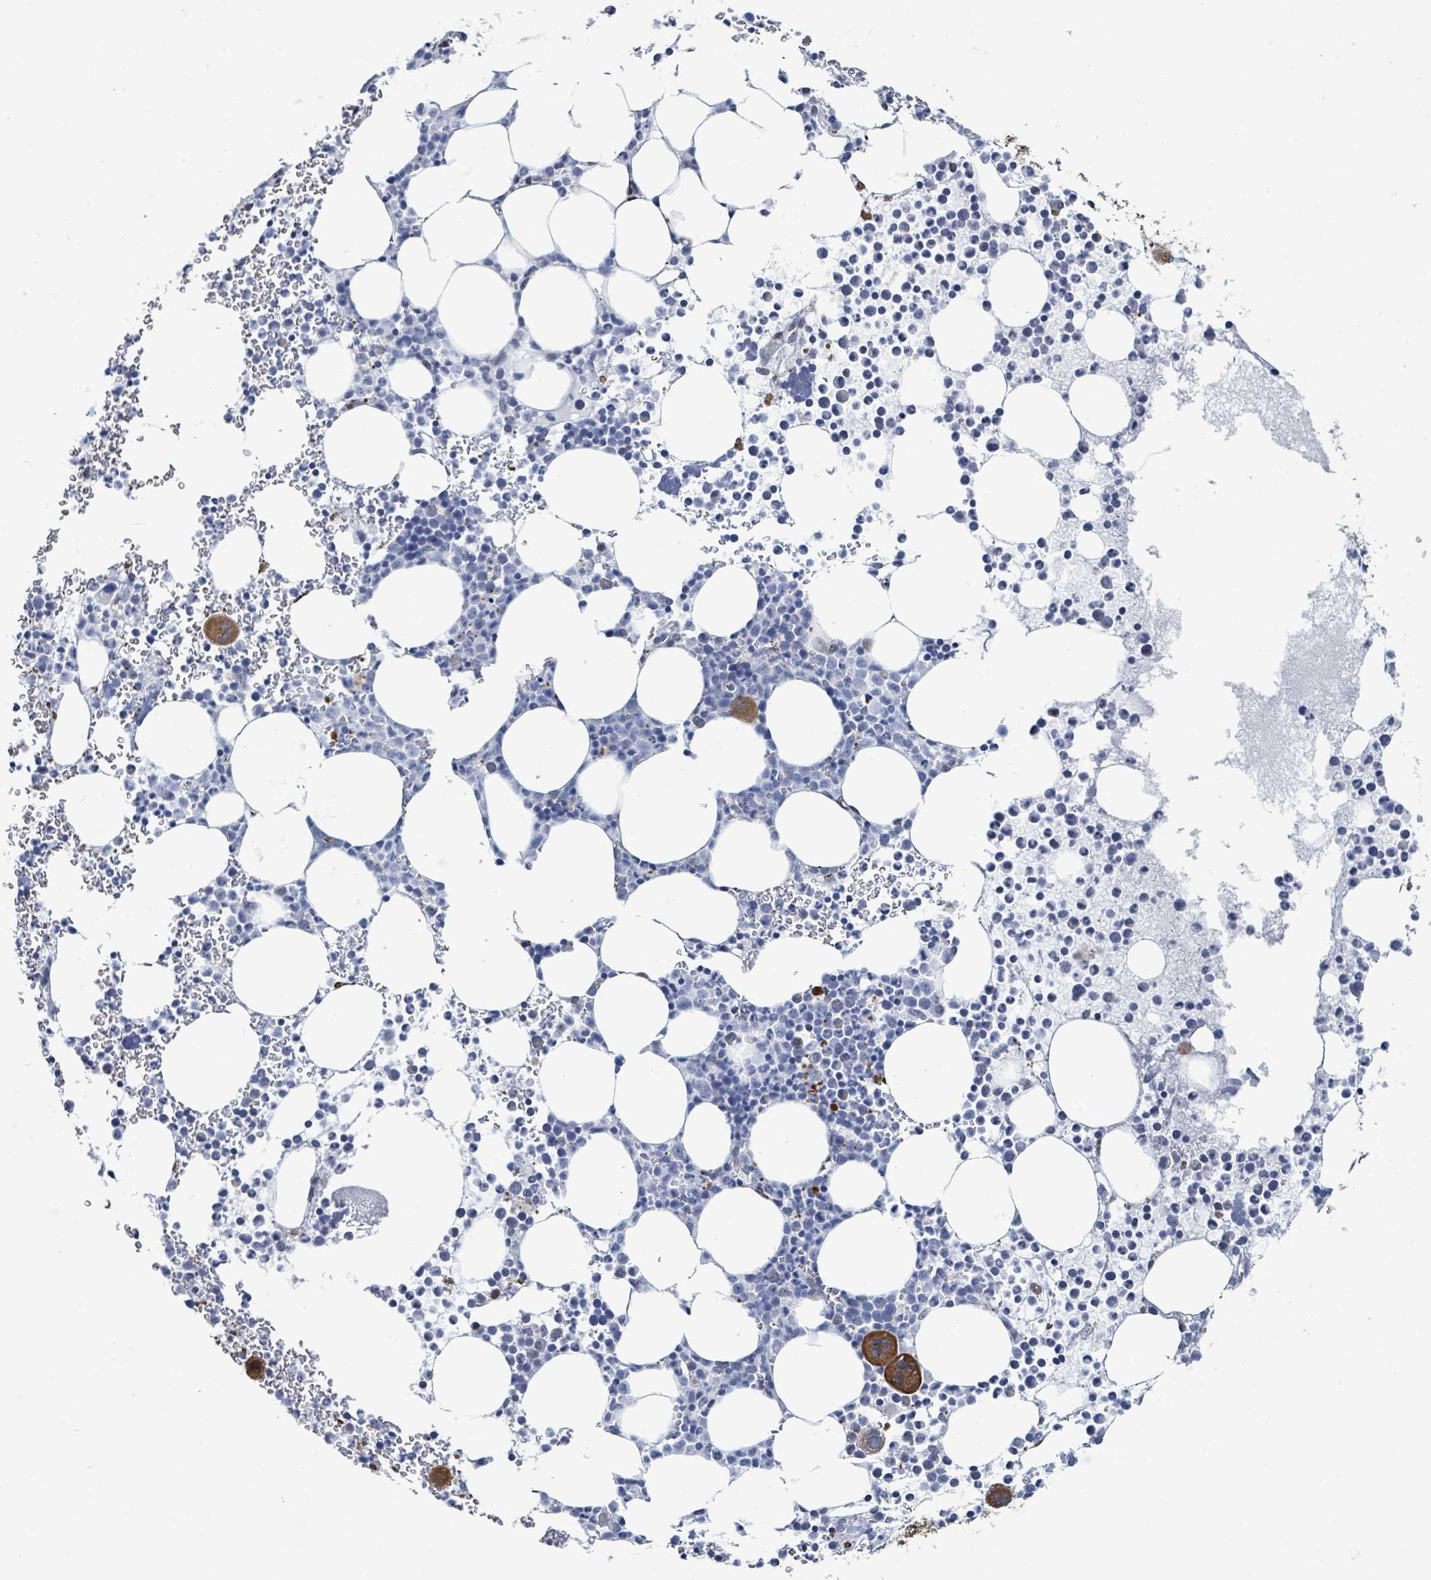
{"staining": {"intensity": "strong", "quantity": "<25%", "location": "cytoplasmic/membranous"}, "tissue": "bone marrow", "cell_type": "Hematopoietic cells", "image_type": "normal", "snomed": [{"axis": "morphology", "description": "Normal tissue, NOS"}, {"axis": "topography", "description": "Bone marrow"}], "caption": "Immunohistochemistry (DAB) staining of benign human bone marrow reveals strong cytoplasmic/membranous protein staining in approximately <25% of hematopoietic cells. Ihc stains the protein in brown and the nuclei are stained blue.", "gene": "DCAF5", "patient": {"sex": "female", "age": 78}}